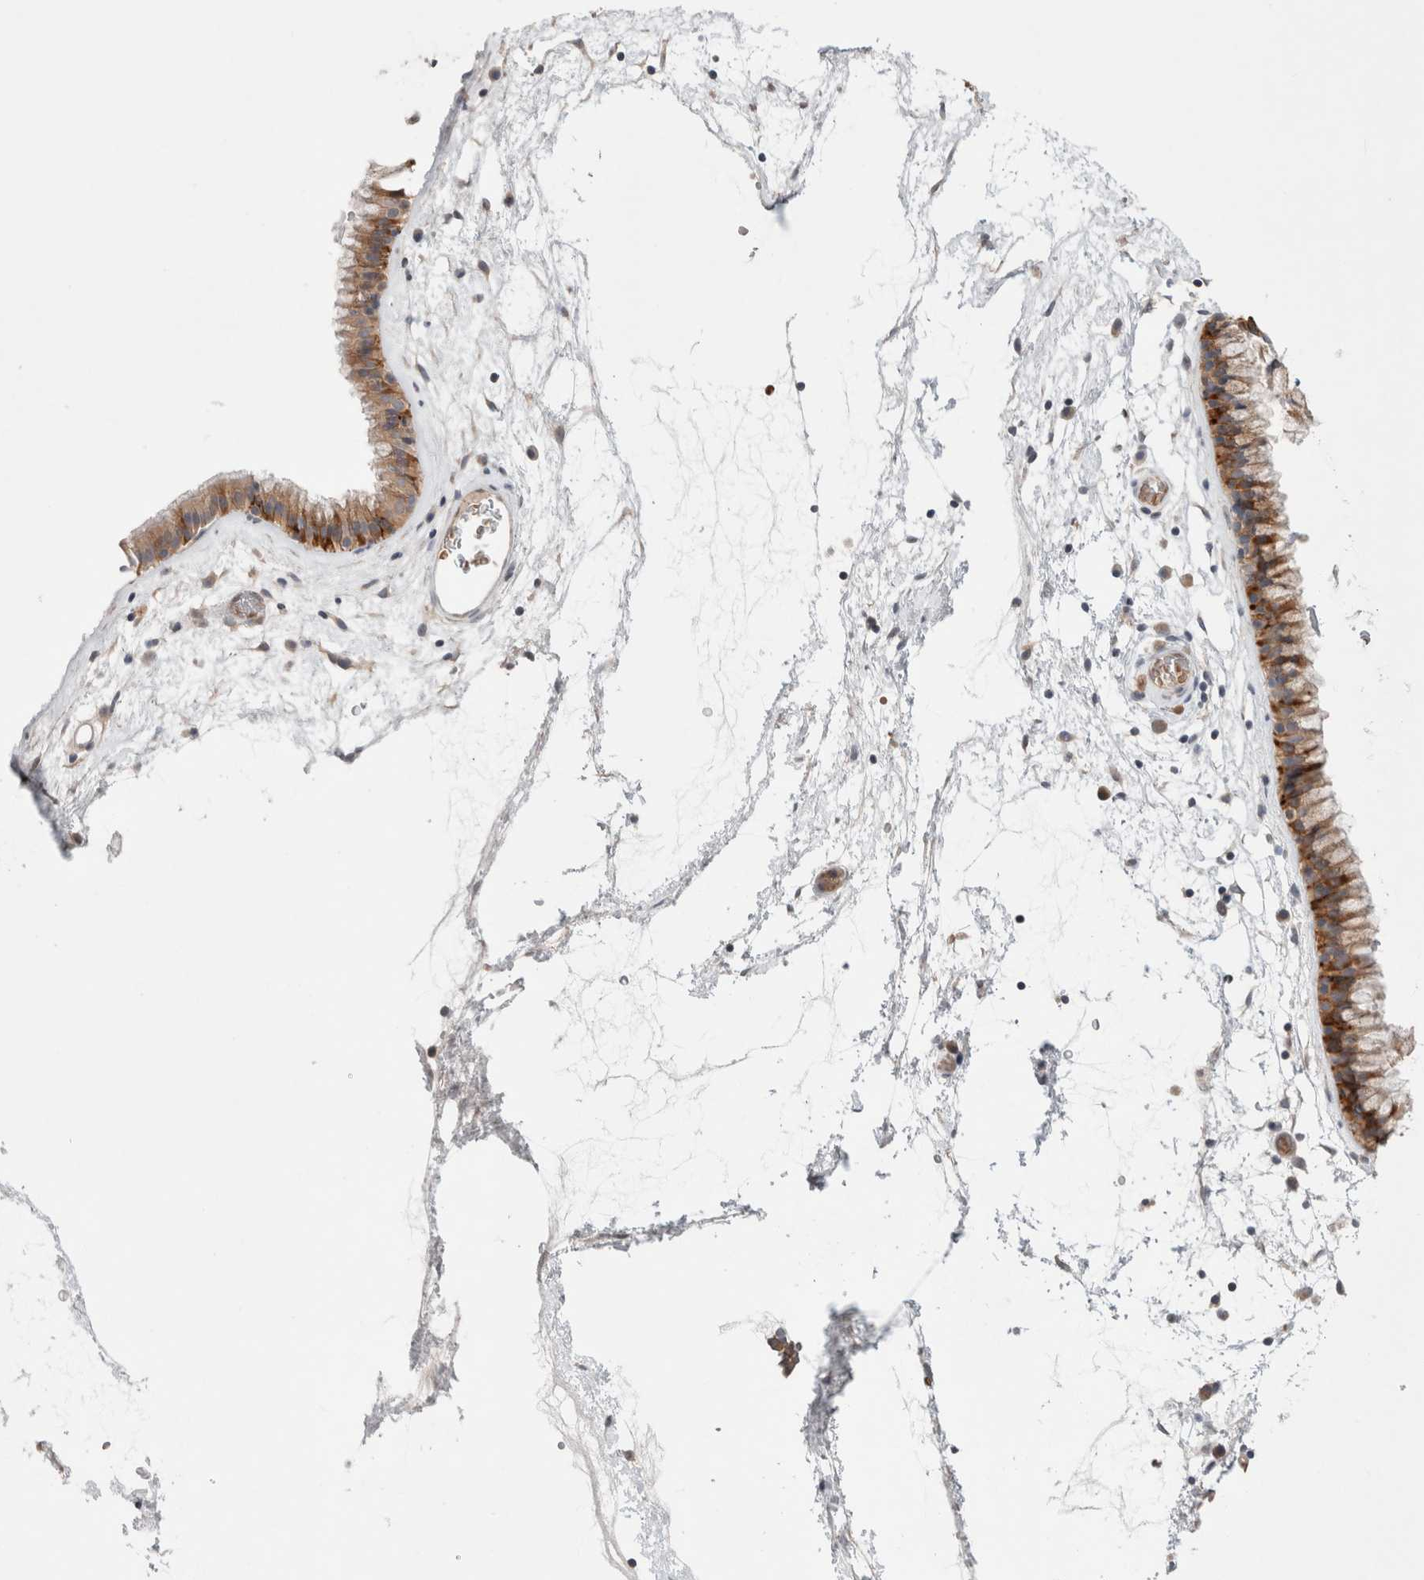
{"staining": {"intensity": "strong", "quantity": "25%-75%", "location": "cytoplasmic/membranous"}, "tissue": "nasopharynx", "cell_type": "Respiratory epithelial cells", "image_type": "normal", "snomed": [{"axis": "morphology", "description": "Normal tissue, NOS"}, {"axis": "morphology", "description": "Inflammation, NOS"}, {"axis": "topography", "description": "Nasopharynx"}], "caption": "Immunohistochemical staining of unremarkable human nasopharynx reveals 25%-75% levels of strong cytoplasmic/membranous protein positivity in about 25%-75% of respiratory epithelial cells.", "gene": "KLHL14", "patient": {"sex": "male", "age": 48}}